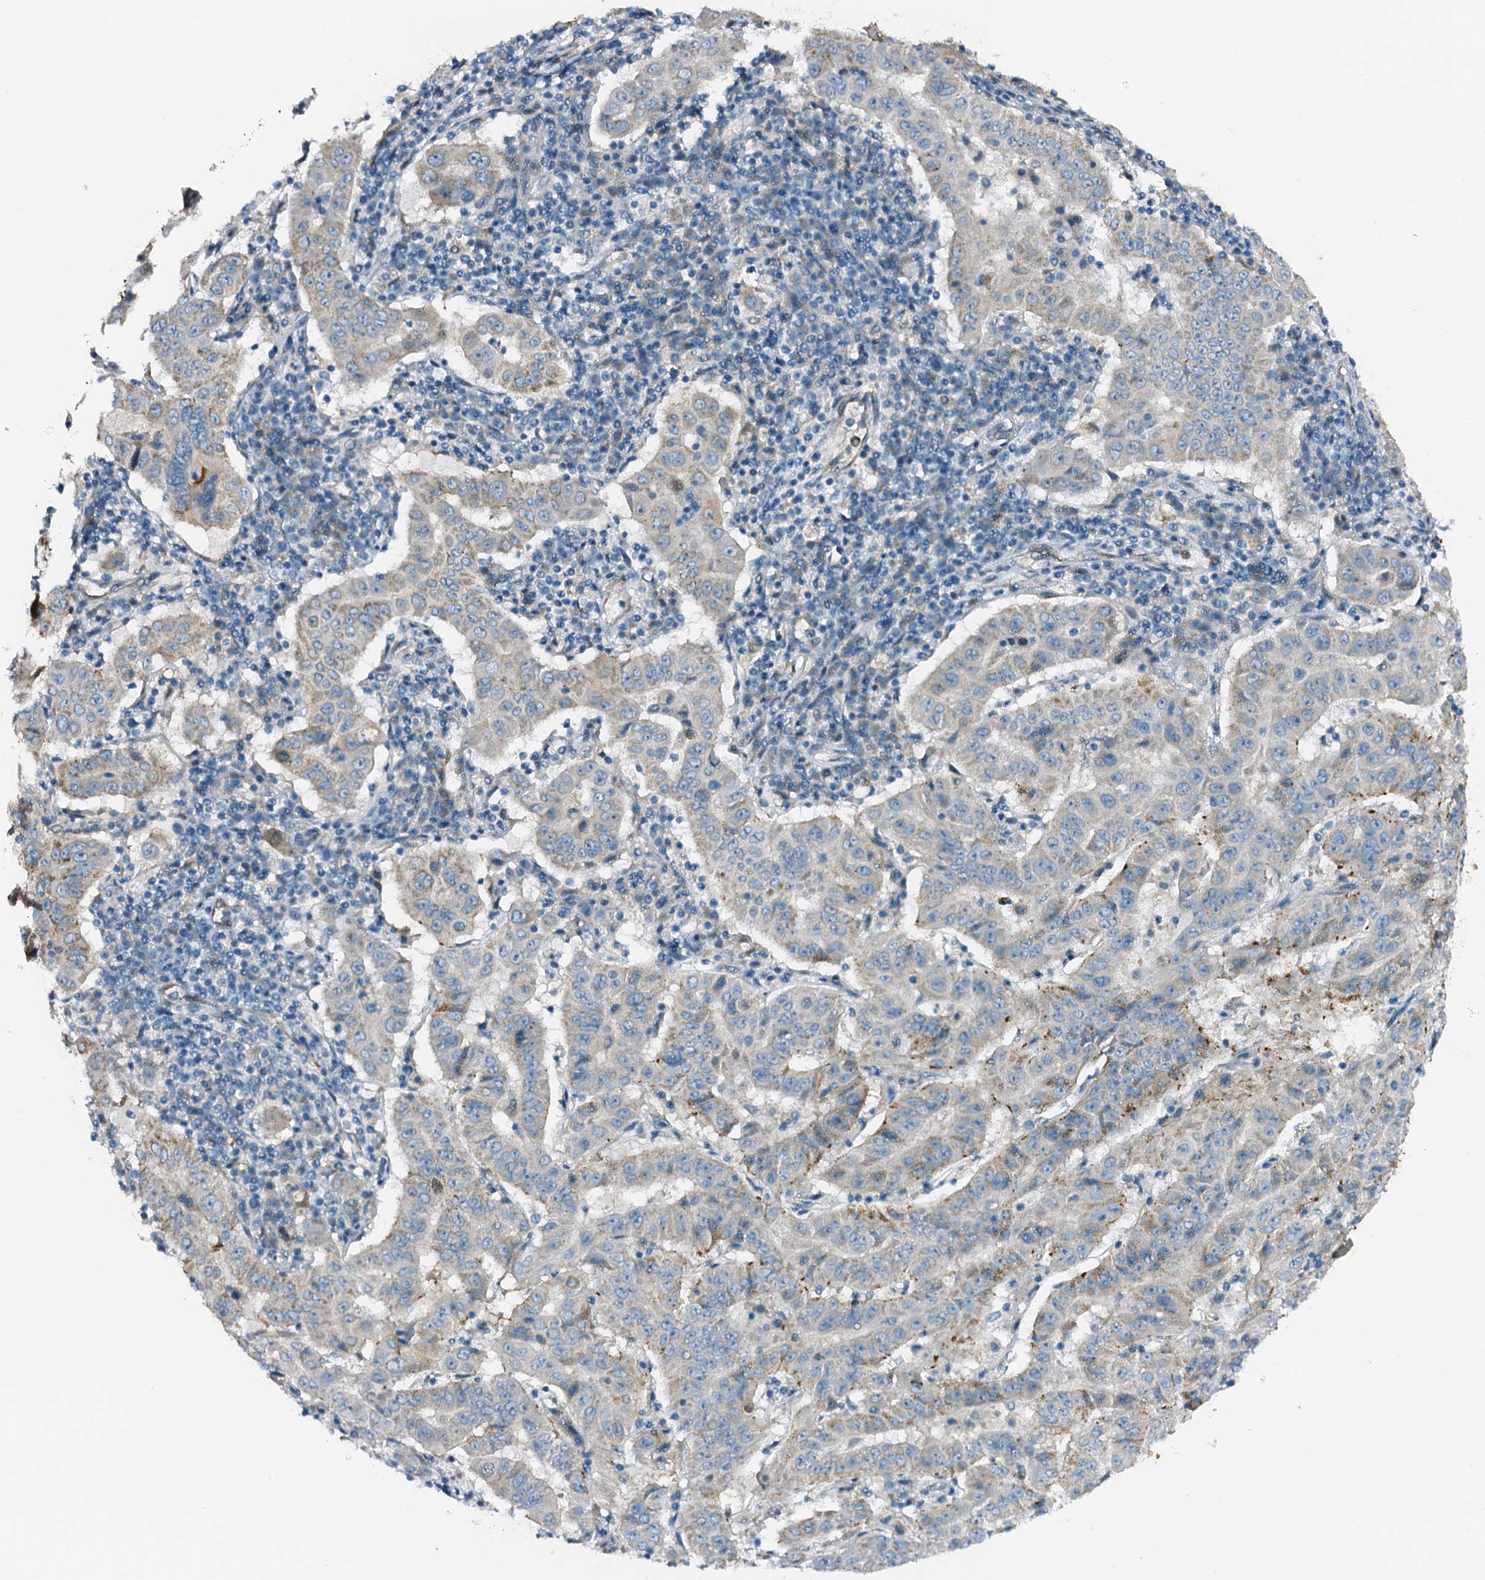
{"staining": {"intensity": "weak", "quantity": "<25%", "location": "cytoplasmic/membranous"}, "tissue": "pancreatic cancer", "cell_type": "Tumor cells", "image_type": "cancer", "snomed": [{"axis": "morphology", "description": "Adenocarcinoma, NOS"}, {"axis": "topography", "description": "Pancreas"}], "caption": "DAB (3,3'-diaminobenzidine) immunohistochemical staining of human pancreatic cancer (adenocarcinoma) reveals no significant positivity in tumor cells.", "gene": "ZNF606", "patient": {"sex": "male", "age": 63}}